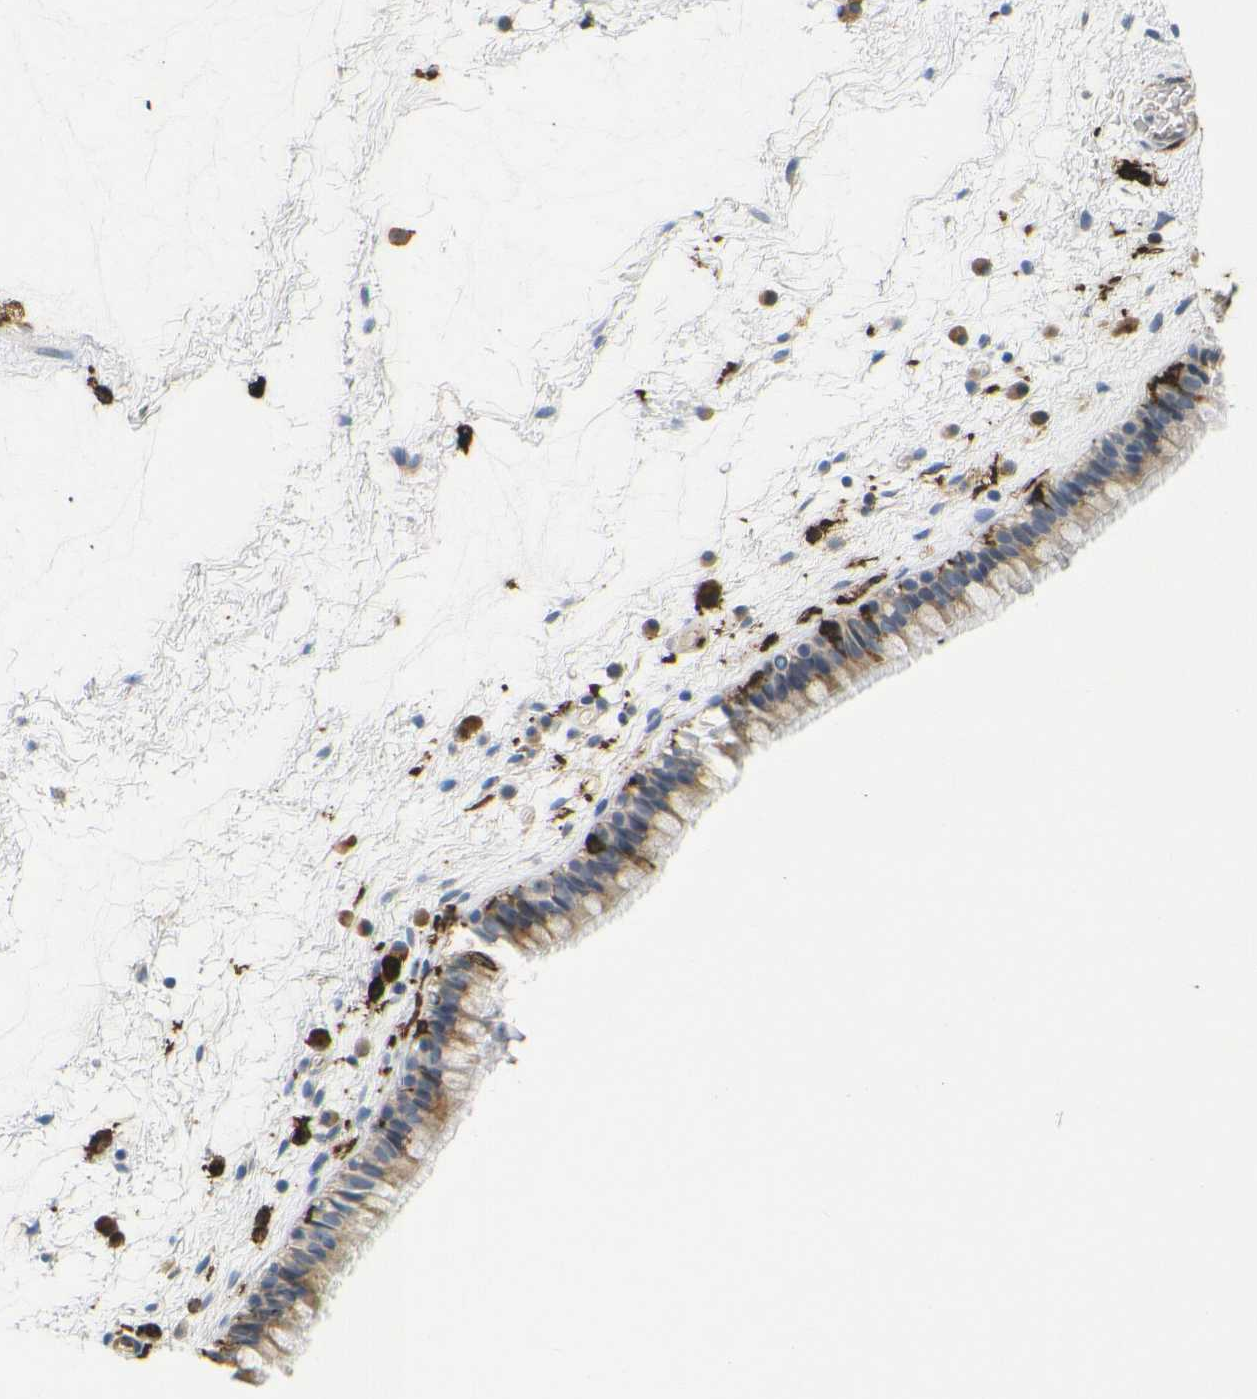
{"staining": {"intensity": "moderate", "quantity": ">75%", "location": "cytoplasmic/membranous"}, "tissue": "nasopharynx", "cell_type": "Respiratory epithelial cells", "image_type": "normal", "snomed": [{"axis": "morphology", "description": "Normal tissue, NOS"}, {"axis": "morphology", "description": "Inflammation, NOS"}, {"axis": "topography", "description": "Nasopharynx"}], "caption": "The immunohistochemical stain shows moderate cytoplasmic/membranous positivity in respiratory epithelial cells of benign nasopharynx.", "gene": "HLA", "patient": {"sex": "male", "age": 48}}